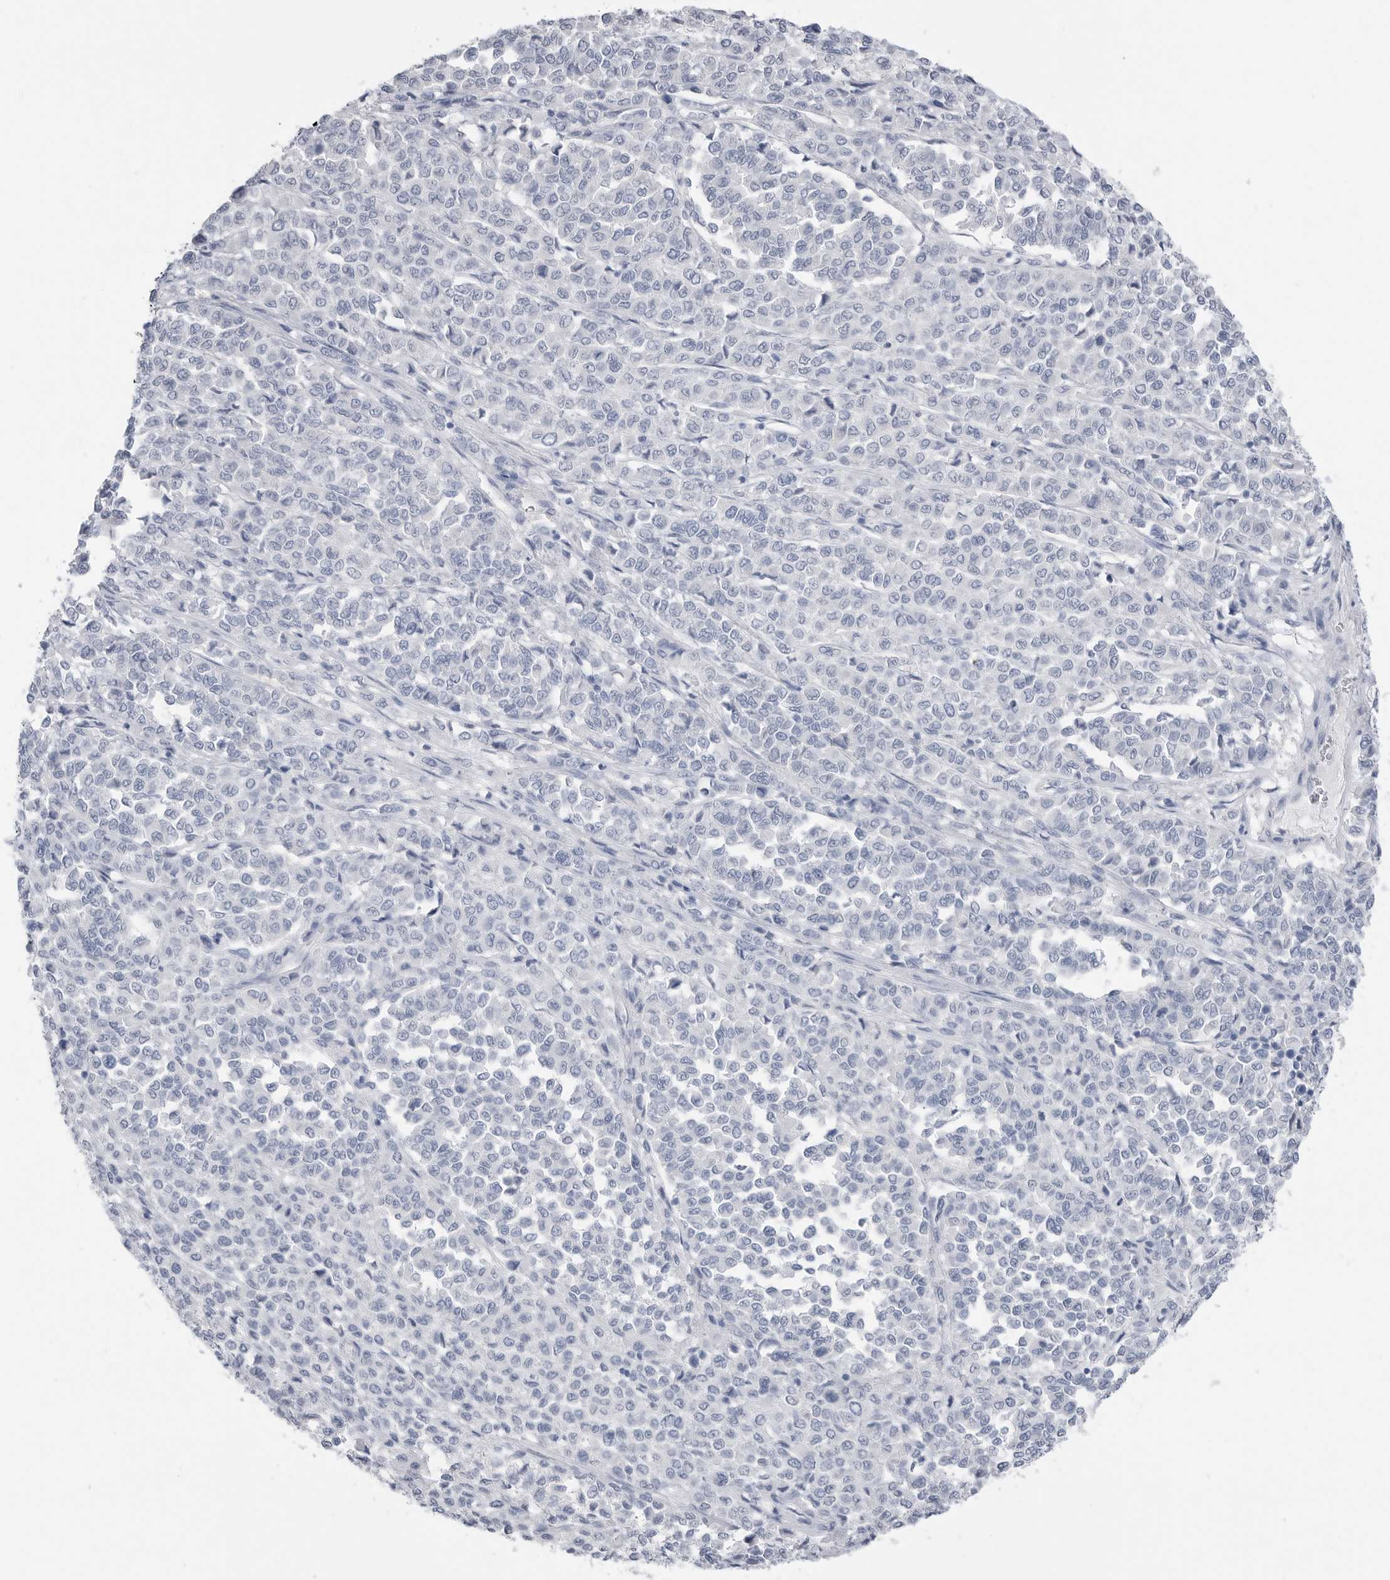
{"staining": {"intensity": "negative", "quantity": "none", "location": "none"}, "tissue": "melanoma", "cell_type": "Tumor cells", "image_type": "cancer", "snomed": [{"axis": "morphology", "description": "Malignant melanoma, Metastatic site"}, {"axis": "topography", "description": "Pancreas"}], "caption": "DAB immunohistochemical staining of malignant melanoma (metastatic site) exhibits no significant staining in tumor cells.", "gene": "ABHD12", "patient": {"sex": "female", "age": 30}}